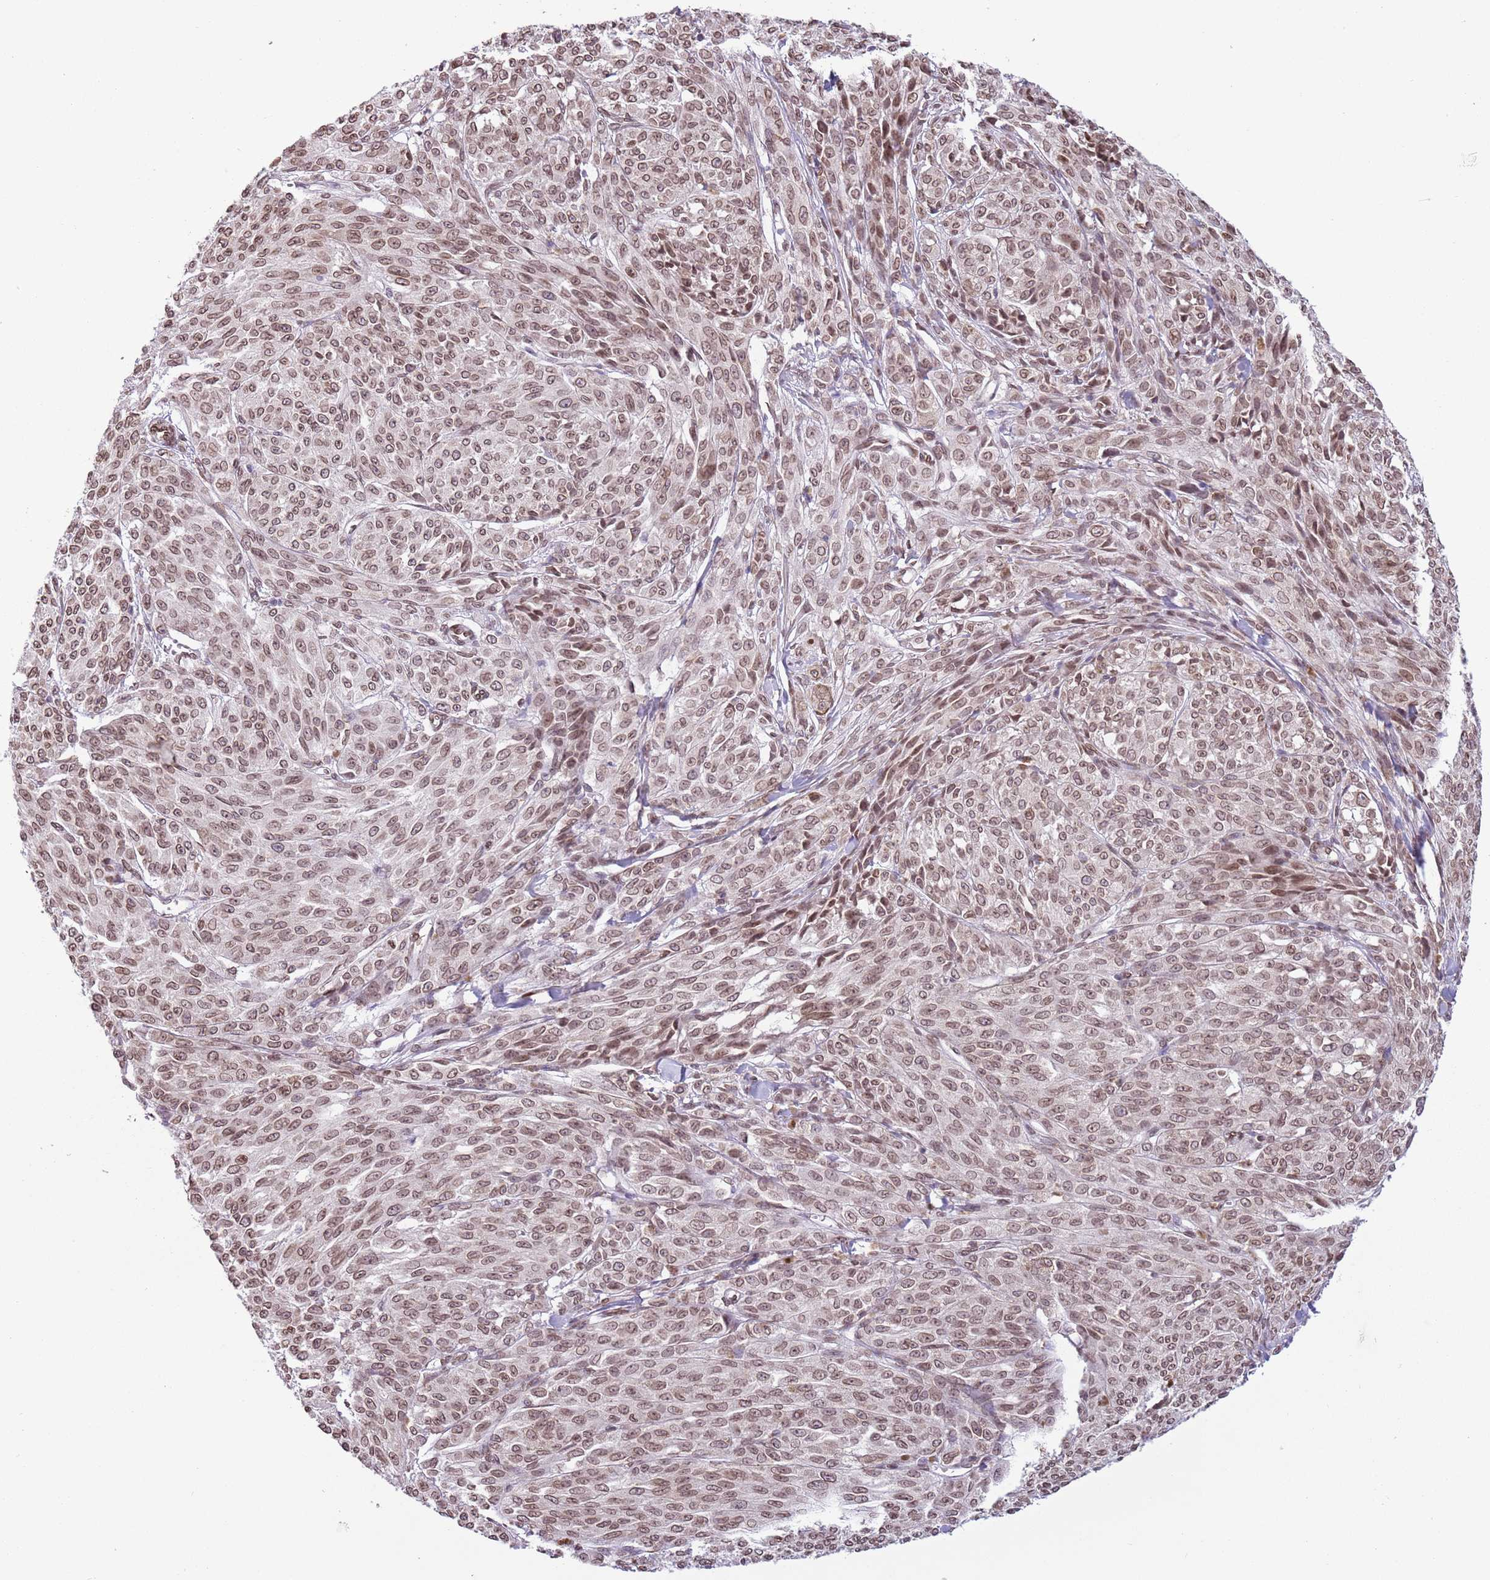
{"staining": {"intensity": "moderate", "quantity": ">75%", "location": "cytoplasmic/membranous,nuclear"}, "tissue": "melanoma", "cell_type": "Tumor cells", "image_type": "cancer", "snomed": [{"axis": "morphology", "description": "Malignant melanoma, NOS"}, {"axis": "topography", "description": "Skin"}], "caption": "IHC histopathology image of neoplastic tissue: melanoma stained using IHC shows medium levels of moderate protein expression localized specifically in the cytoplasmic/membranous and nuclear of tumor cells, appearing as a cytoplasmic/membranous and nuclear brown color.", "gene": "ZGLP1", "patient": {"sex": "female", "age": 52}}